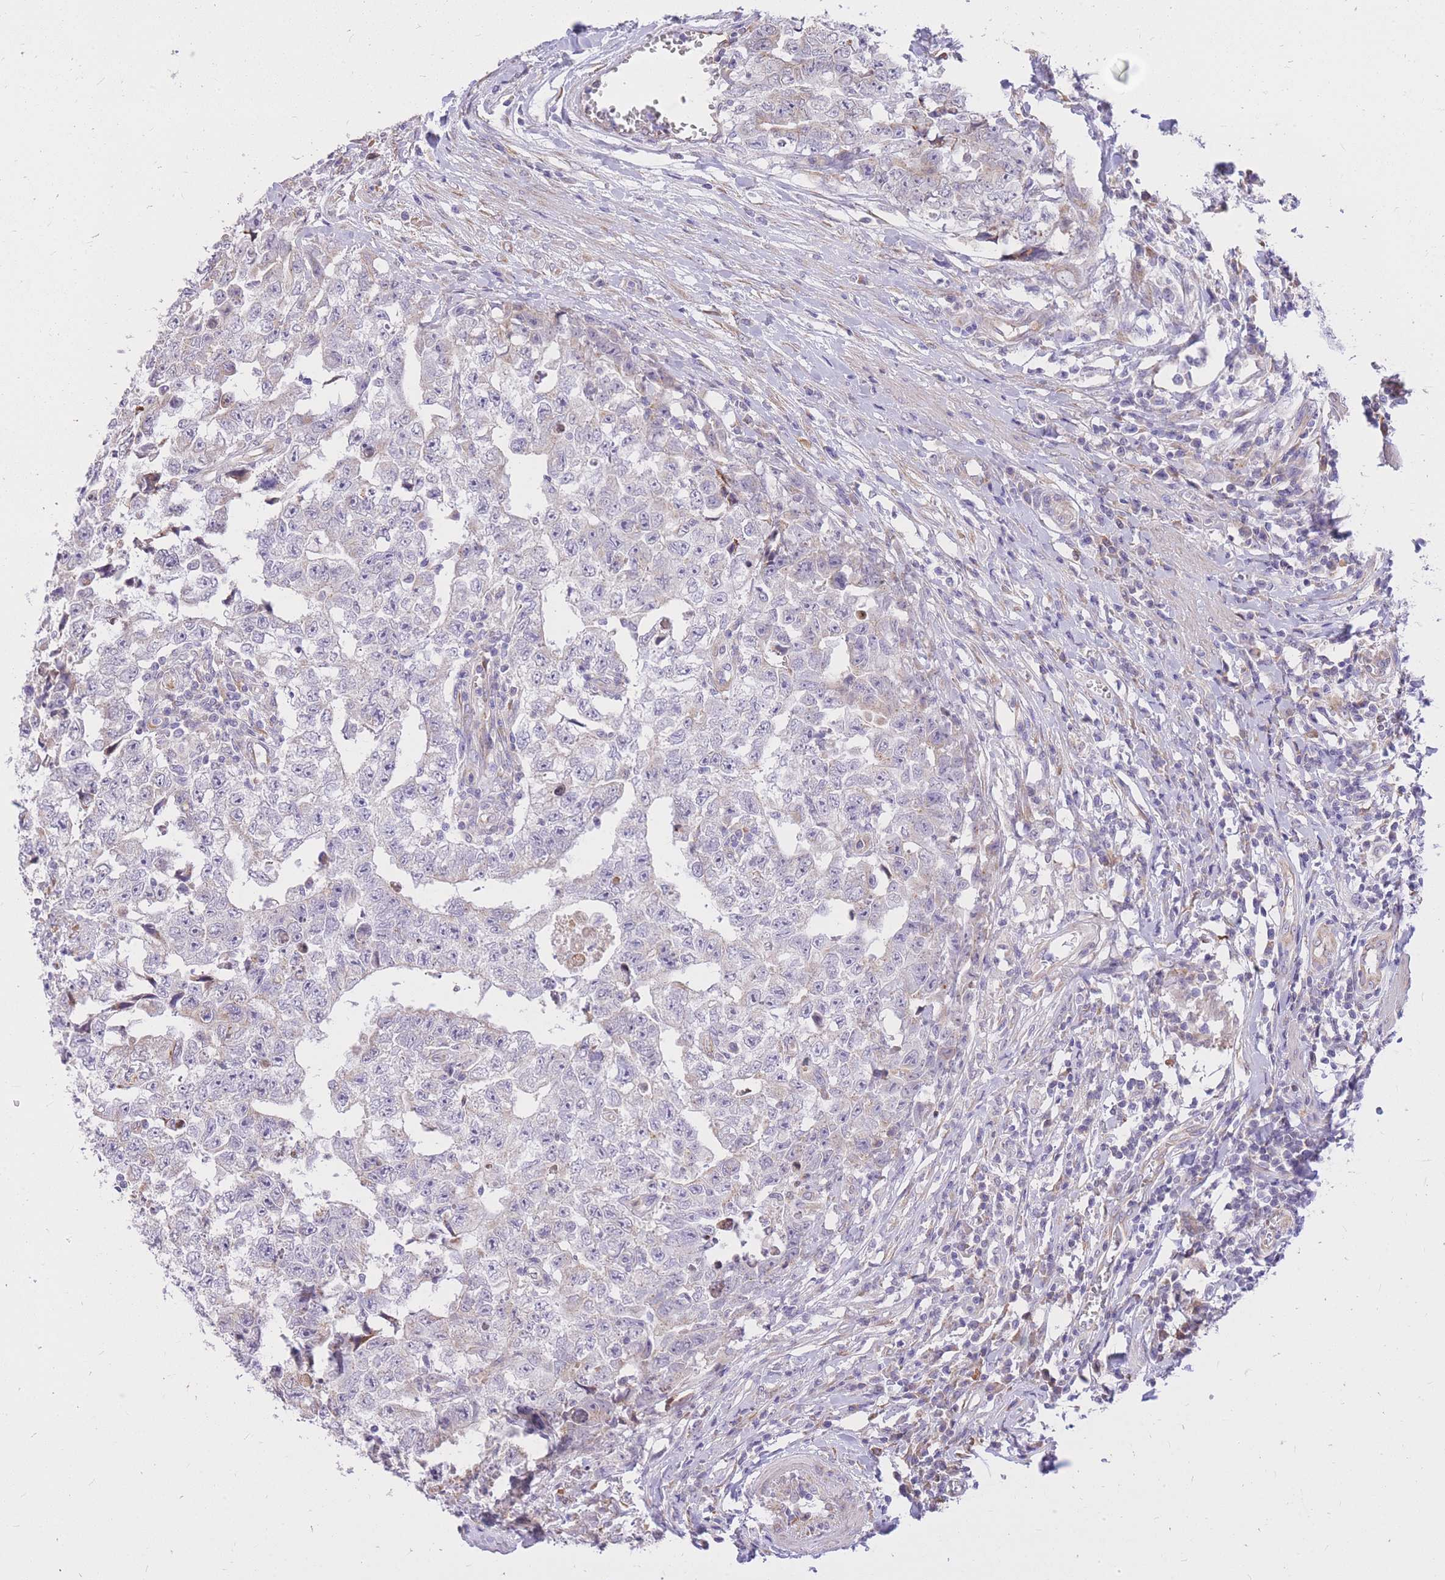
{"staining": {"intensity": "negative", "quantity": "none", "location": "none"}, "tissue": "testis cancer", "cell_type": "Tumor cells", "image_type": "cancer", "snomed": [{"axis": "morphology", "description": "Carcinoma, Embryonal, NOS"}, {"axis": "topography", "description": "Testis"}], "caption": "High power microscopy histopathology image of an immunohistochemistry micrograph of testis cancer (embryonal carcinoma), revealing no significant staining in tumor cells.", "gene": "TOPAZ1", "patient": {"sex": "male", "age": 25}}